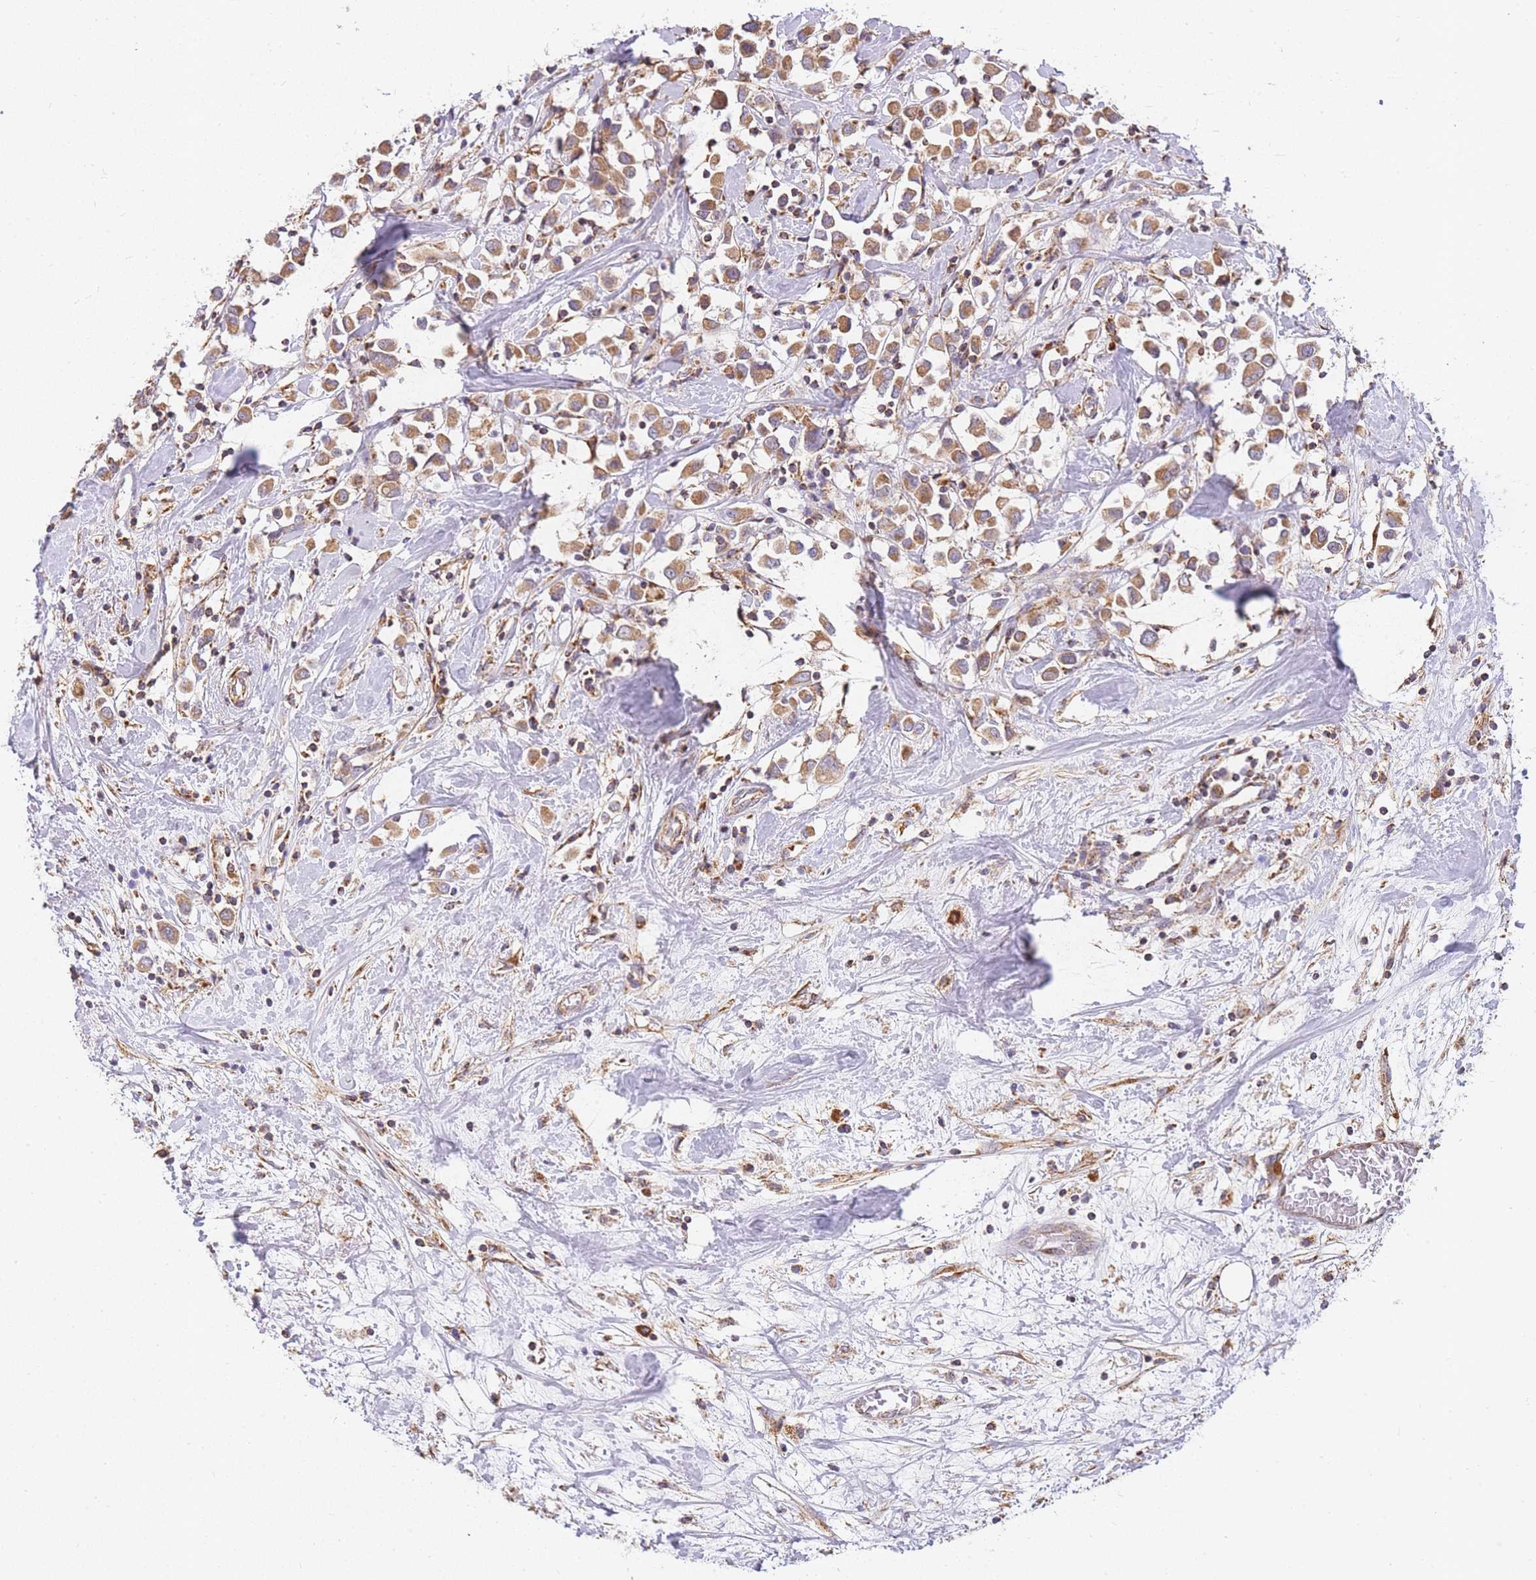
{"staining": {"intensity": "moderate", "quantity": ">75%", "location": "cytoplasmic/membranous"}, "tissue": "breast cancer", "cell_type": "Tumor cells", "image_type": "cancer", "snomed": [{"axis": "morphology", "description": "Duct carcinoma"}, {"axis": "topography", "description": "Breast"}], "caption": "High-magnification brightfield microscopy of breast cancer stained with DAB (3,3'-diaminobenzidine) (brown) and counterstained with hematoxylin (blue). tumor cells exhibit moderate cytoplasmic/membranous staining is identified in approximately>75% of cells.", "gene": "ADCY9", "patient": {"sex": "female", "age": 61}}